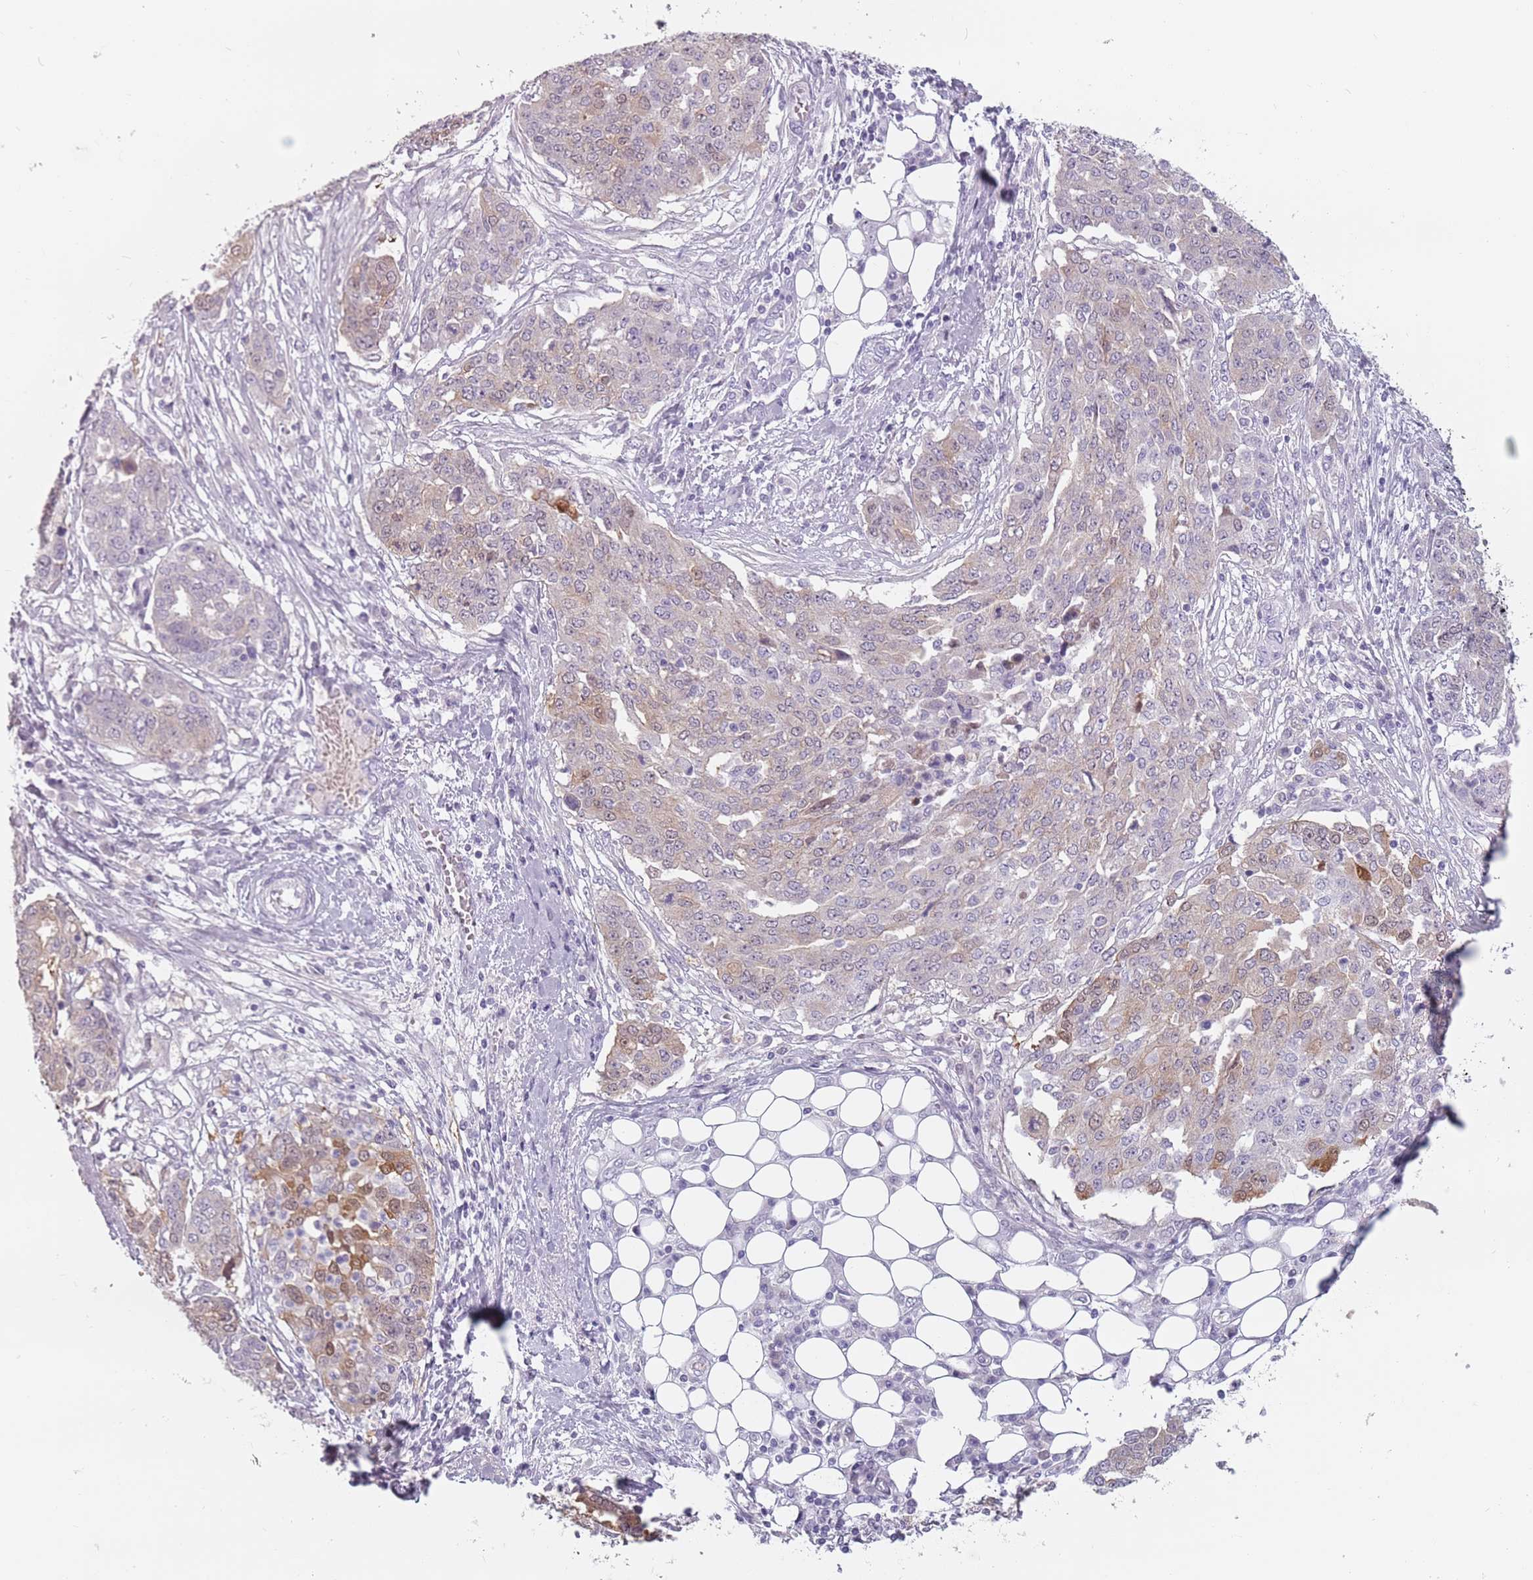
{"staining": {"intensity": "moderate", "quantity": "<25%", "location": "cytoplasmic/membranous"}, "tissue": "ovarian cancer", "cell_type": "Tumor cells", "image_type": "cancer", "snomed": [{"axis": "morphology", "description": "Cystadenocarcinoma, serous, NOS"}, {"axis": "topography", "description": "Soft tissue"}, {"axis": "topography", "description": "Ovary"}], "caption": "Immunohistochemical staining of human ovarian cancer (serous cystadenocarcinoma) displays moderate cytoplasmic/membranous protein positivity in approximately <25% of tumor cells. The staining was performed using DAB (3,3'-diaminobenzidine), with brown indicating positive protein expression. Nuclei are stained blue with hematoxylin.", "gene": "CEP19", "patient": {"sex": "female", "age": 57}}